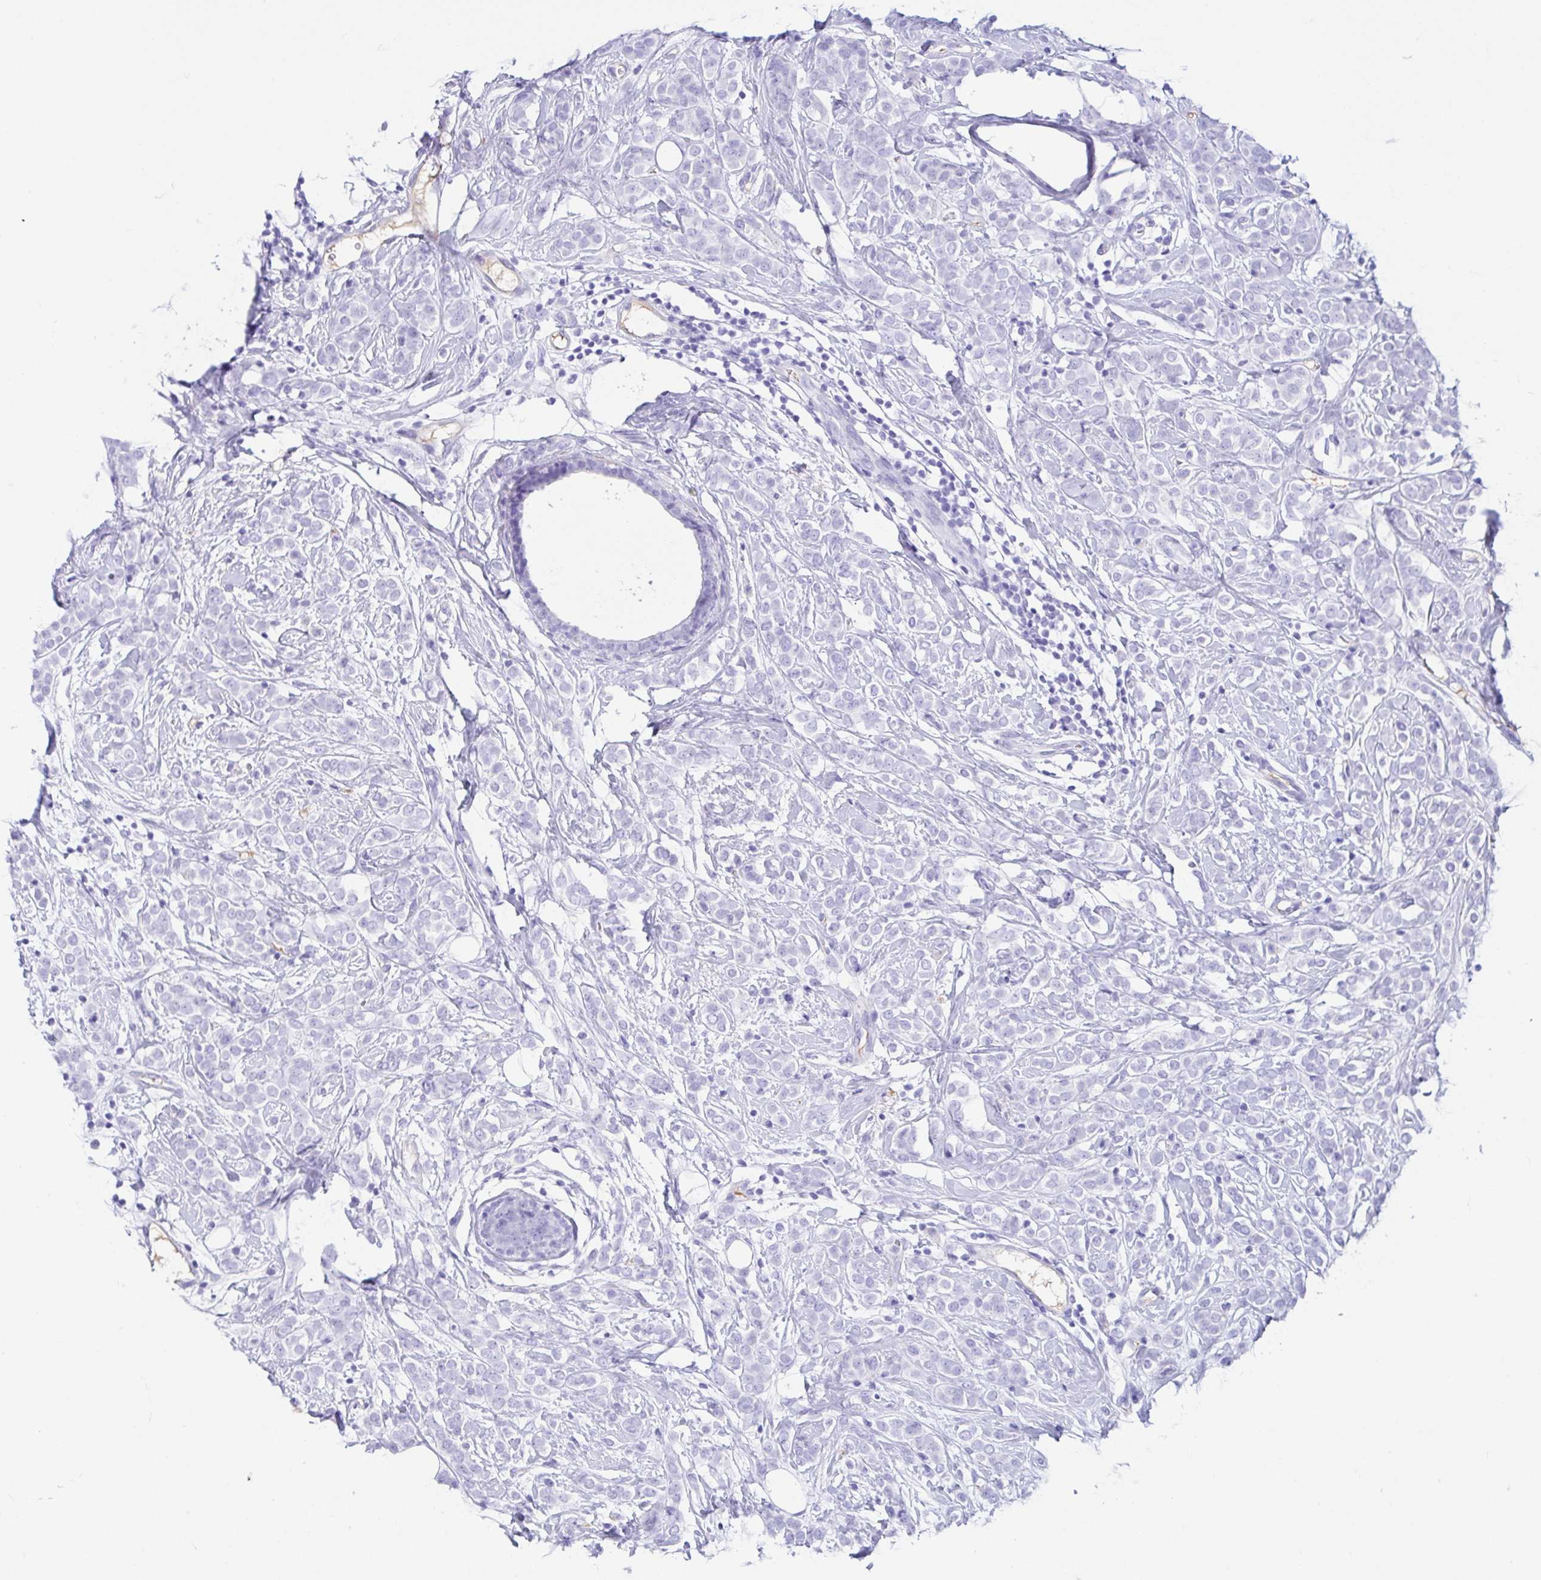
{"staining": {"intensity": "negative", "quantity": "none", "location": "none"}, "tissue": "breast cancer", "cell_type": "Tumor cells", "image_type": "cancer", "snomed": [{"axis": "morphology", "description": "Lobular carcinoma"}, {"axis": "topography", "description": "Breast"}], "caption": "Human breast cancer (lobular carcinoma) stained for a protein using immunohistochemistry (IHC) shows no positivity in tumor cells.", "gene": "GKN1", "patient": {"sex": "female", "age": 49}}